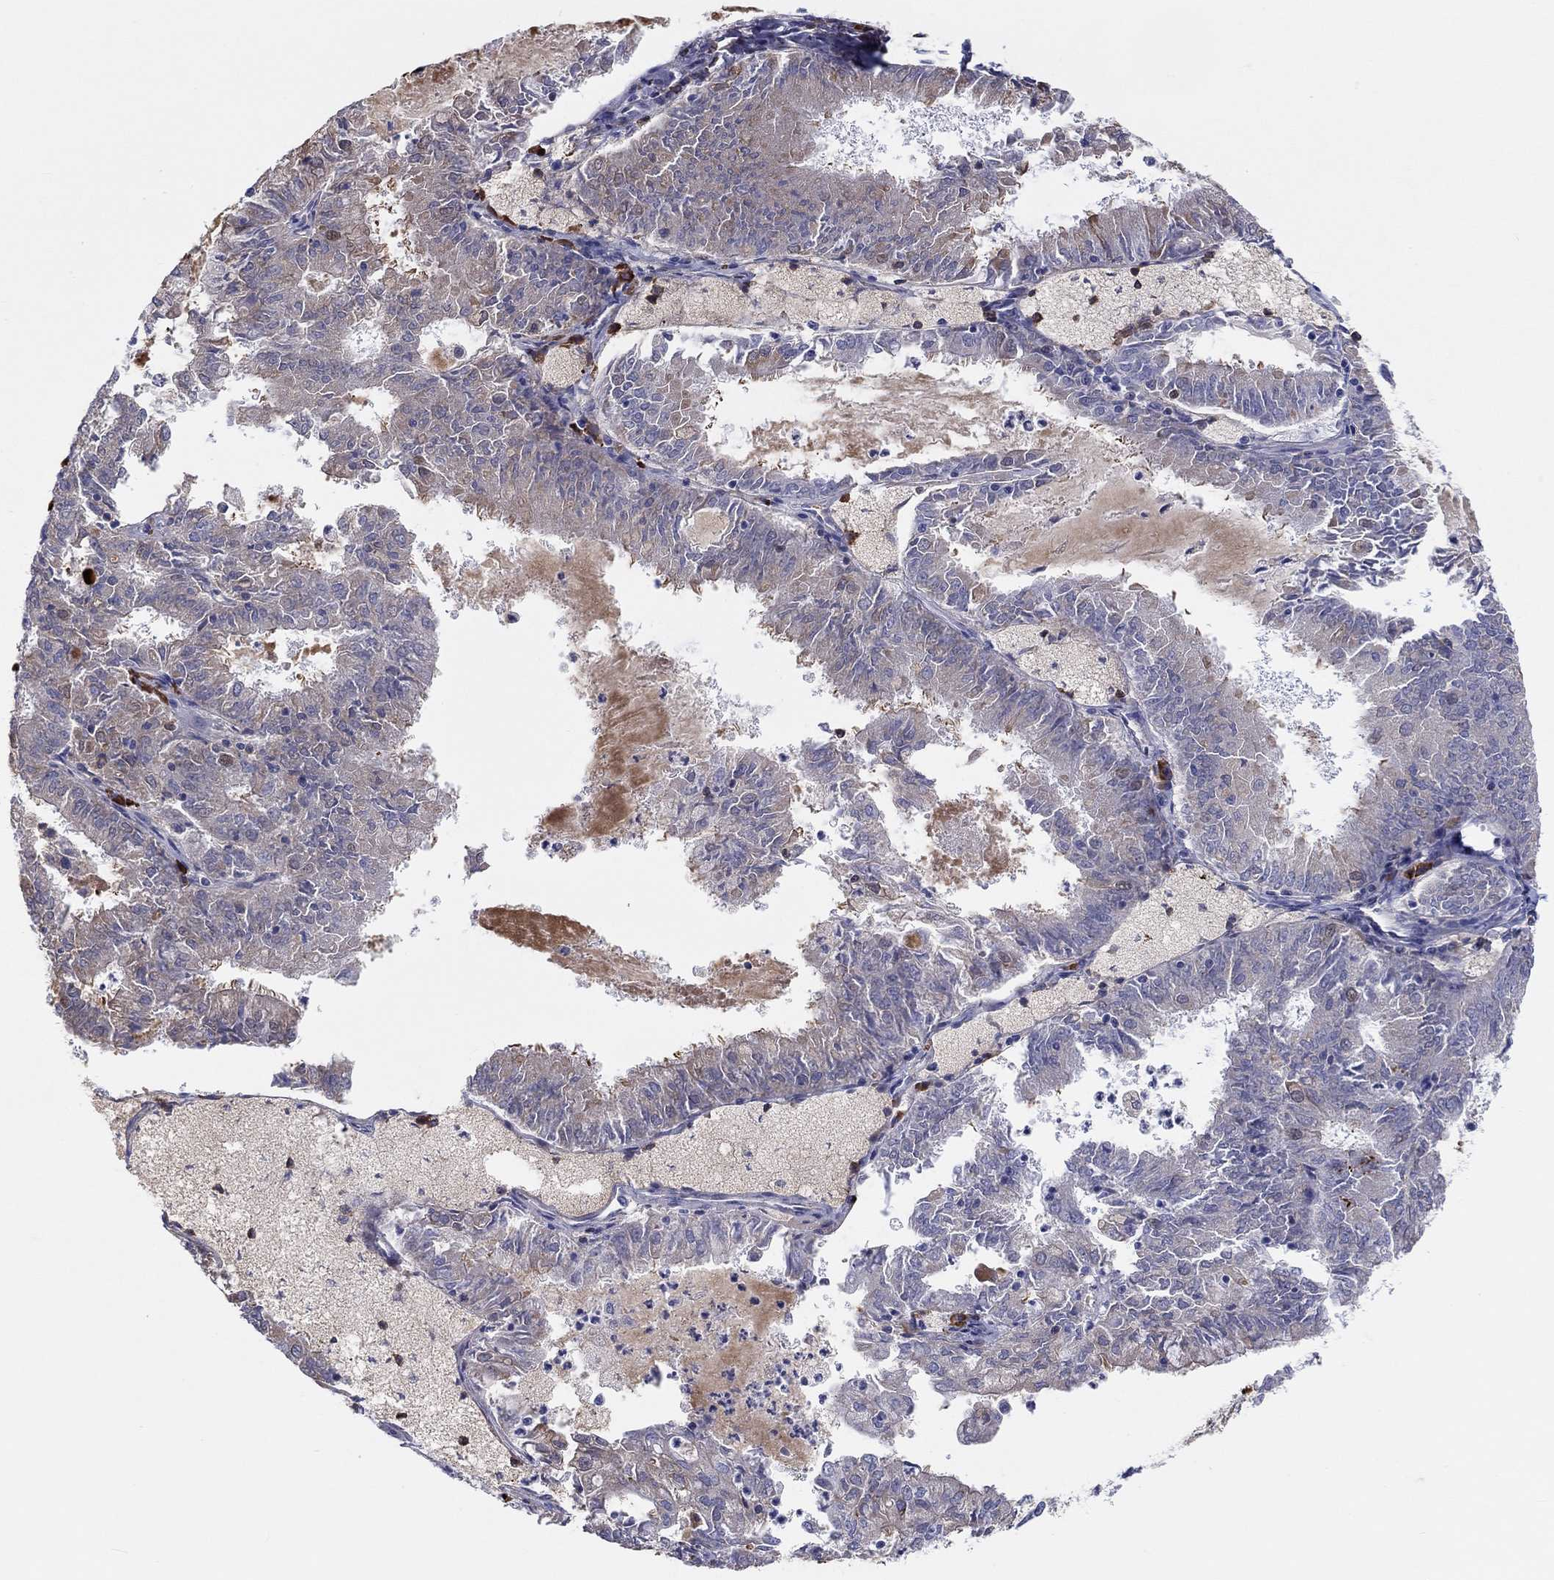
{"staining": {"intensity": "negative", "quantity": "none", "location": "none"}, "tissue": "endometrial cancer", "cell_type": "Tumor cells", "image_type": "cancer", "snomed": [{"axis": "morphology", "description": "Adenocarcinoma, NOS"}, {"axis": "topography", "description": "Endometrium"}], "caption": "Tumor cells are negative for protein expression in human endometrial cancer.", "gene": "BCO2", "patient": {"sex": "female", "age": 57}}